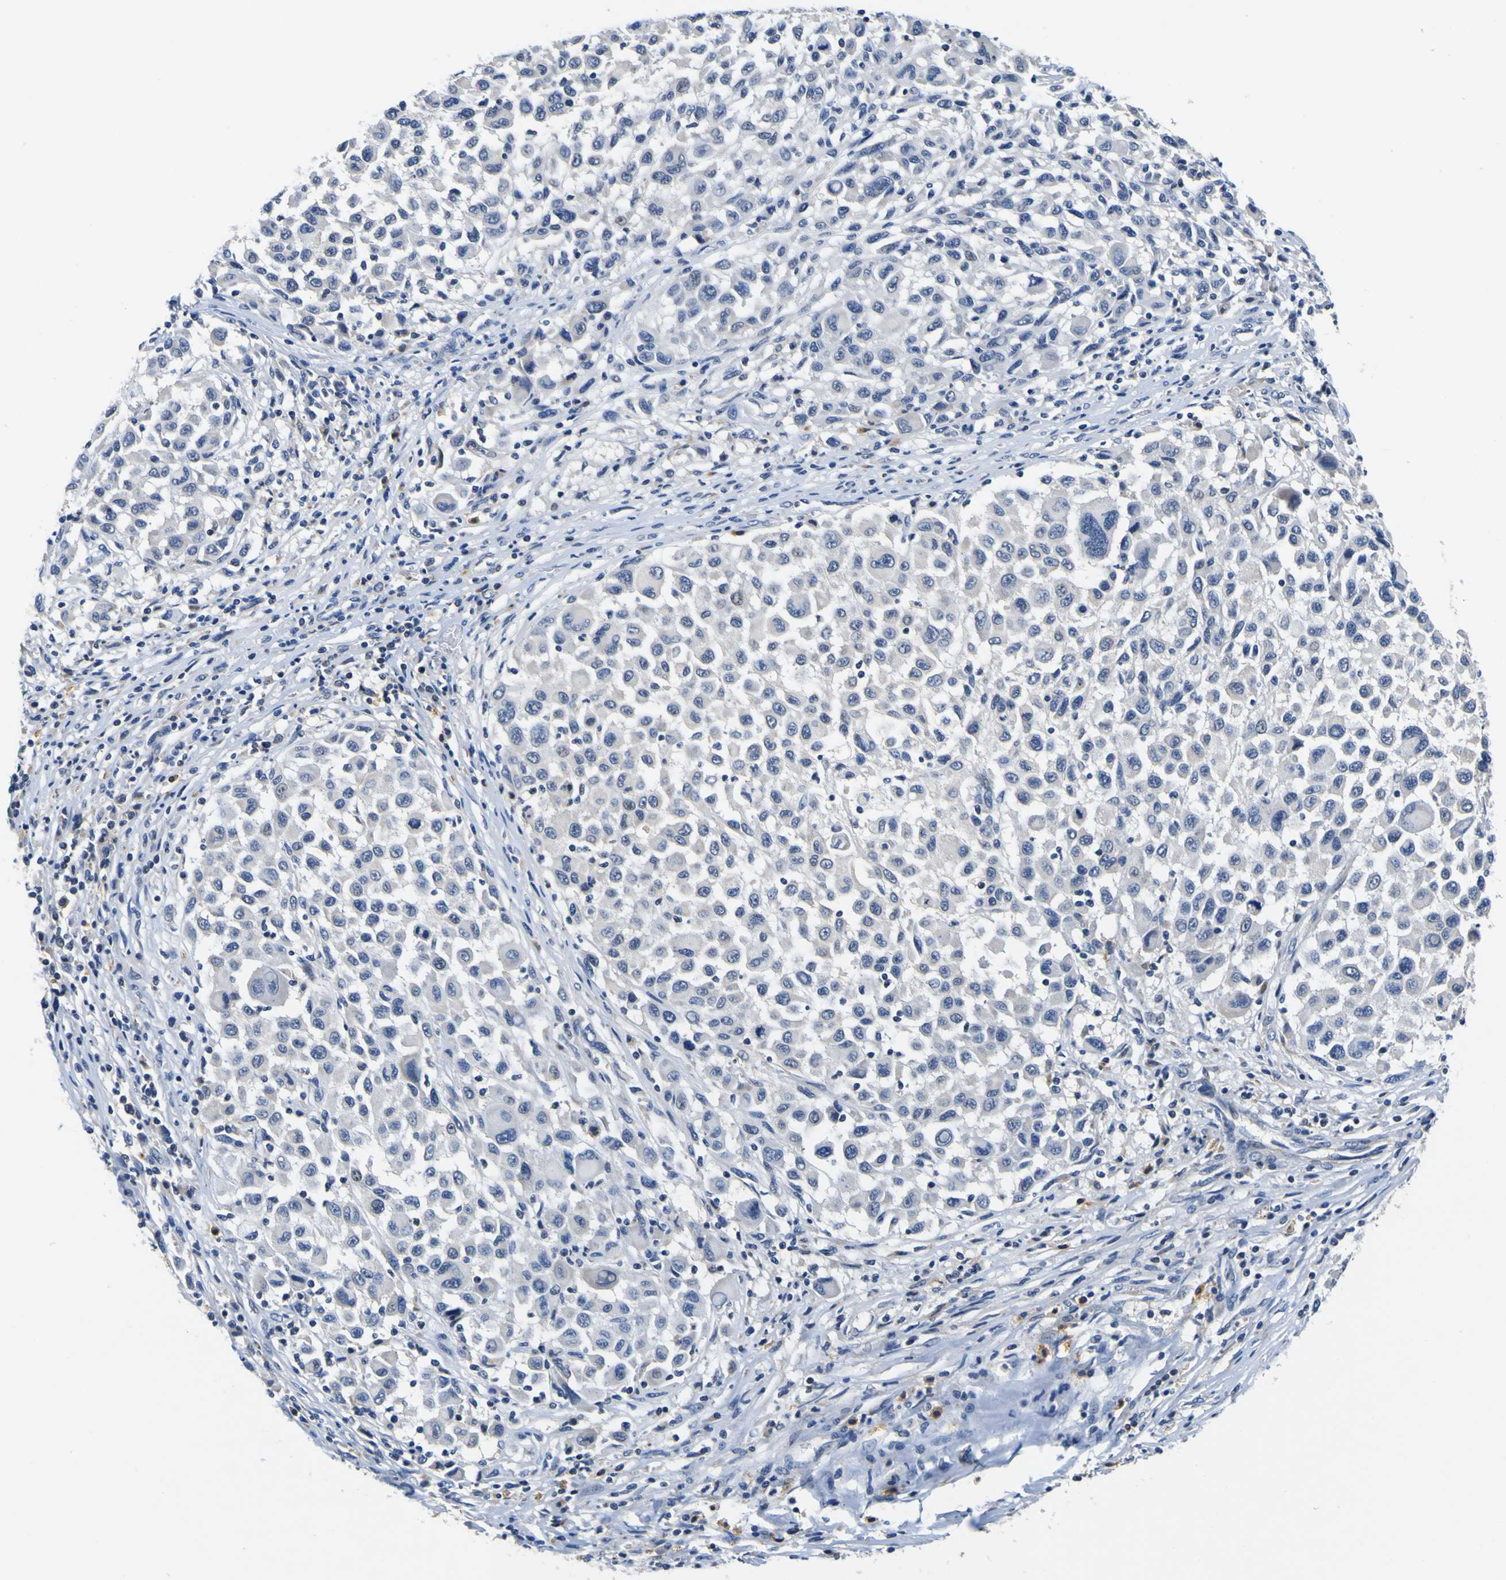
{"staining": {"intensity": "negative", "quantity": "none", "location": "none"}, "tissue": "melanoma", "cell_type": "Tumor cells", "image_type": "cancer", "snomed": [{"axis": "morphology", "description": "Malignant melanoma, Metastatic site"}, {"axis": "topography", "description": "Lymph node"}], "caption": "The micrograph exhibits no significant positivity in tumor cells of melanoma. (Immunohistochemistry (ihc), brightfield microscopy, high magnification).", "gene": "TNIK", "patient": {"sex": "male", "age": 61}}